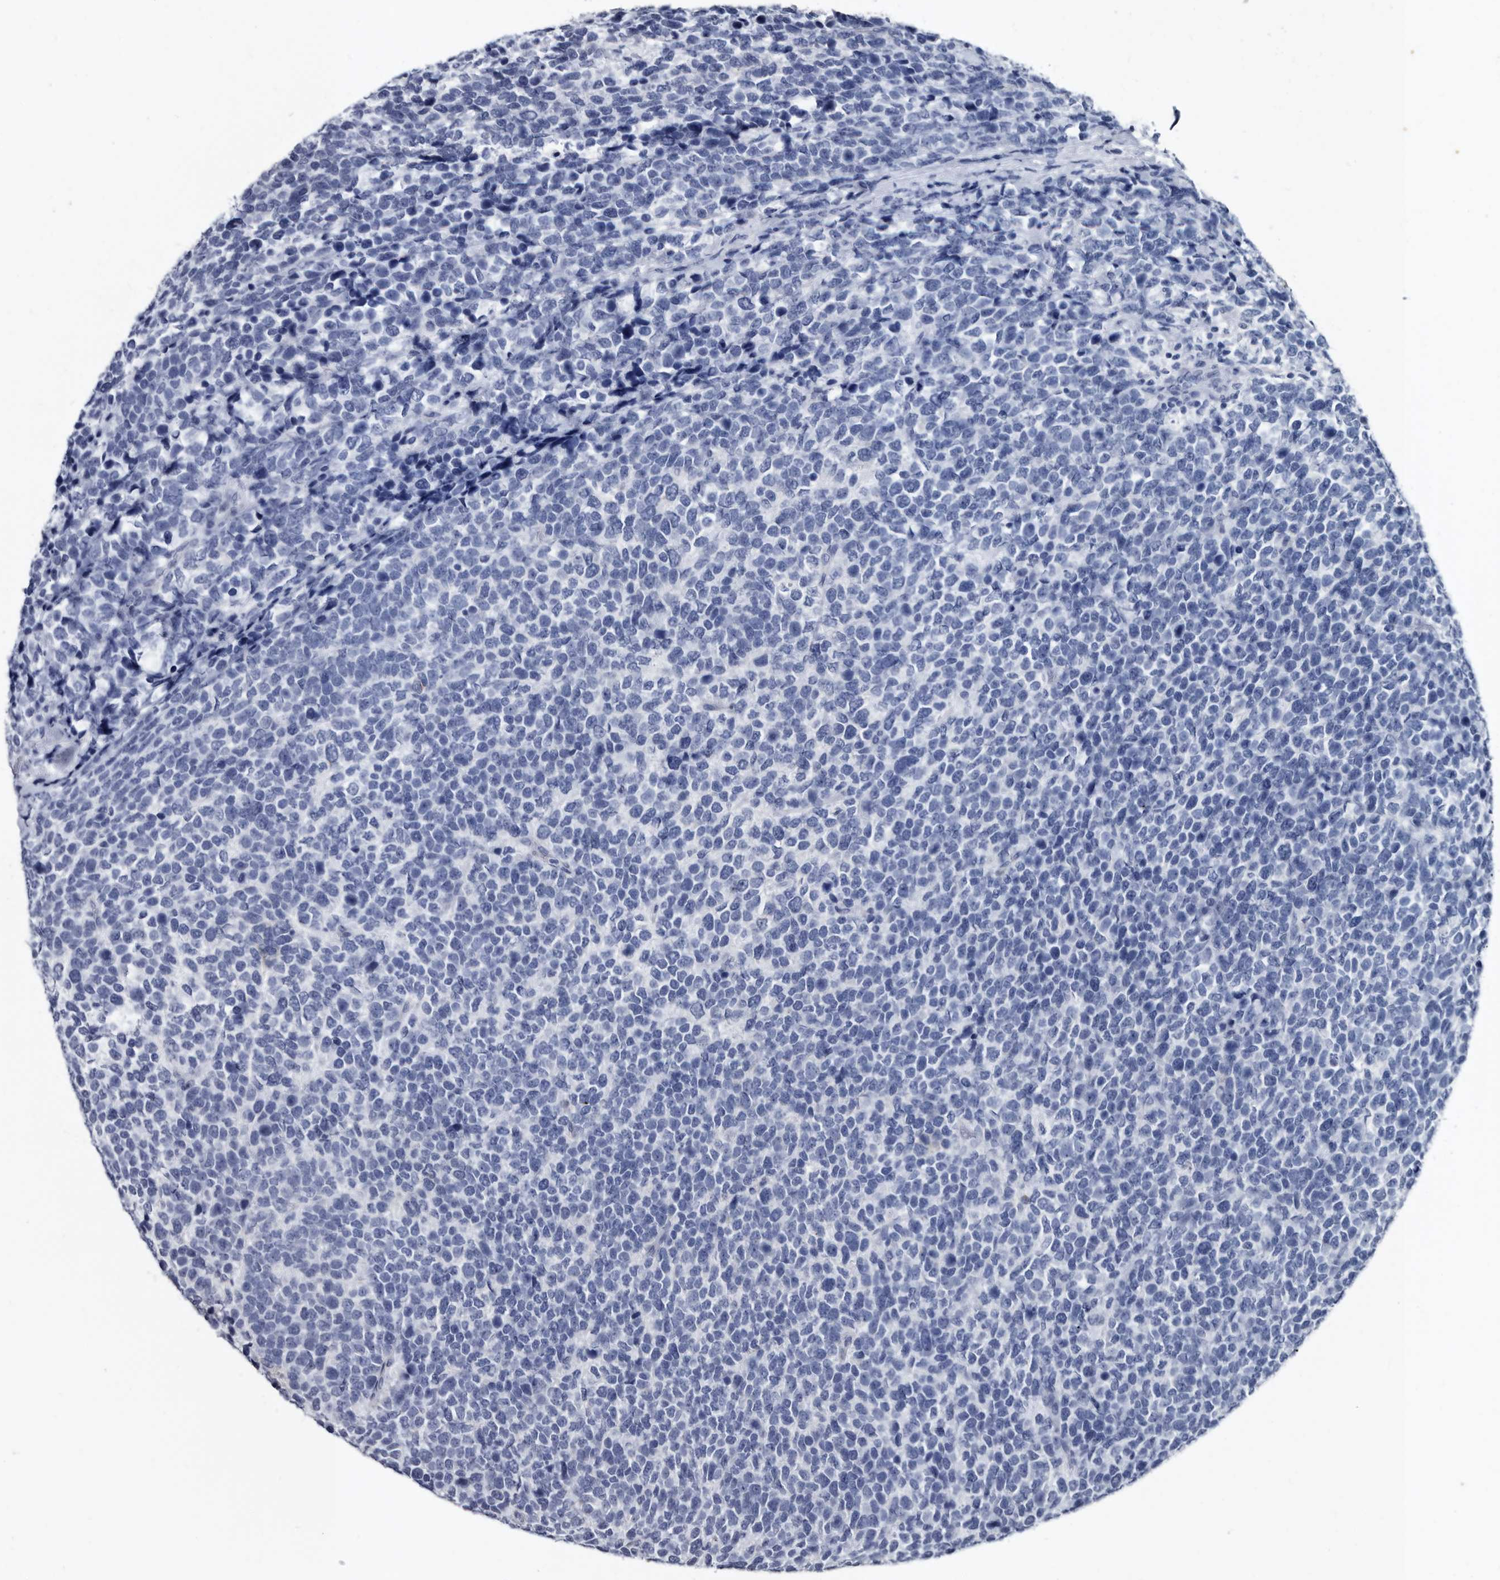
{"staining": {"intensity": "negative", "quantity": "none", "location": "none"}, "tissue": "urothelial cancer", "cell_type": "Tumor cells", "image_type": "cancer", "snomed": [{"axis": "morphology", "description": "Urothelial carcinoma, High grade"}, {"axis": "topography", "description": "Urinary bladder"}], "caption": "Immunohistochemical staining of human urothelial cancer displays no significant positivity in tumor cells. (Stains: DAB (3,3'-diaminobenzidine) IHC with hematoxylin counter stain, Microscopy: brightfield microscopy at high magnification).", "gene": "PRSS8", "patient": {"sex": "female", "age": 82}}